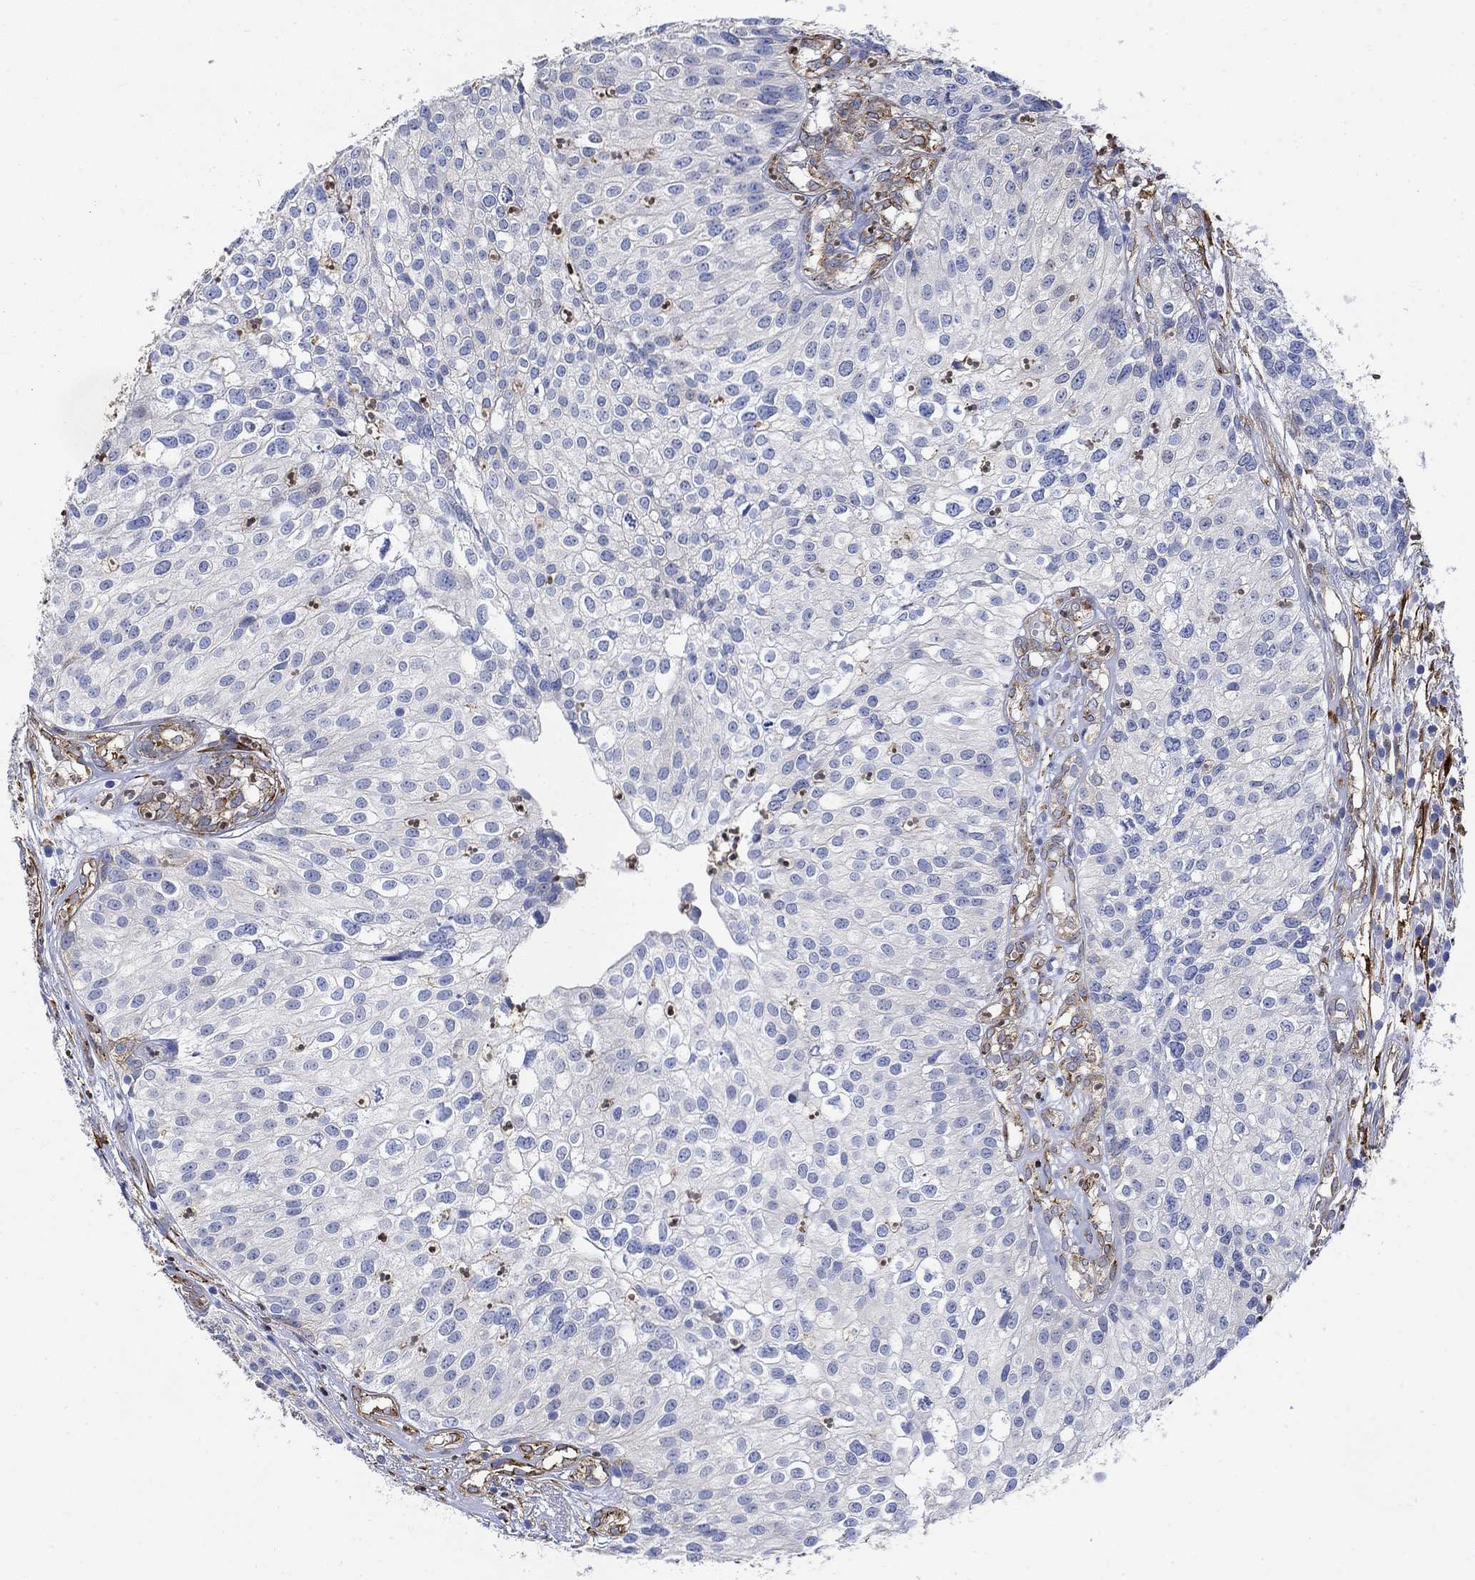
{"staining": {"intensity": "weak", "quantity": "<25%", "location": "cytoplasmic/membranous"}, "tissue": "urothelial cancer", "cell_type": "Tumor cells", "image_type": "cancer", "snomed": [{"axis": "morphology", "description": "Urothelial carcinoma, High grade"}, {"axis": "topography", "description": "Urinary bladder"}], "caption": "Photomicrograph shows no protein positivity in tumor cells of urothelial carcinoma (high-grade) tissue.", "gene": "TGM2", "patient": {"sex": "female", "age": 79}}